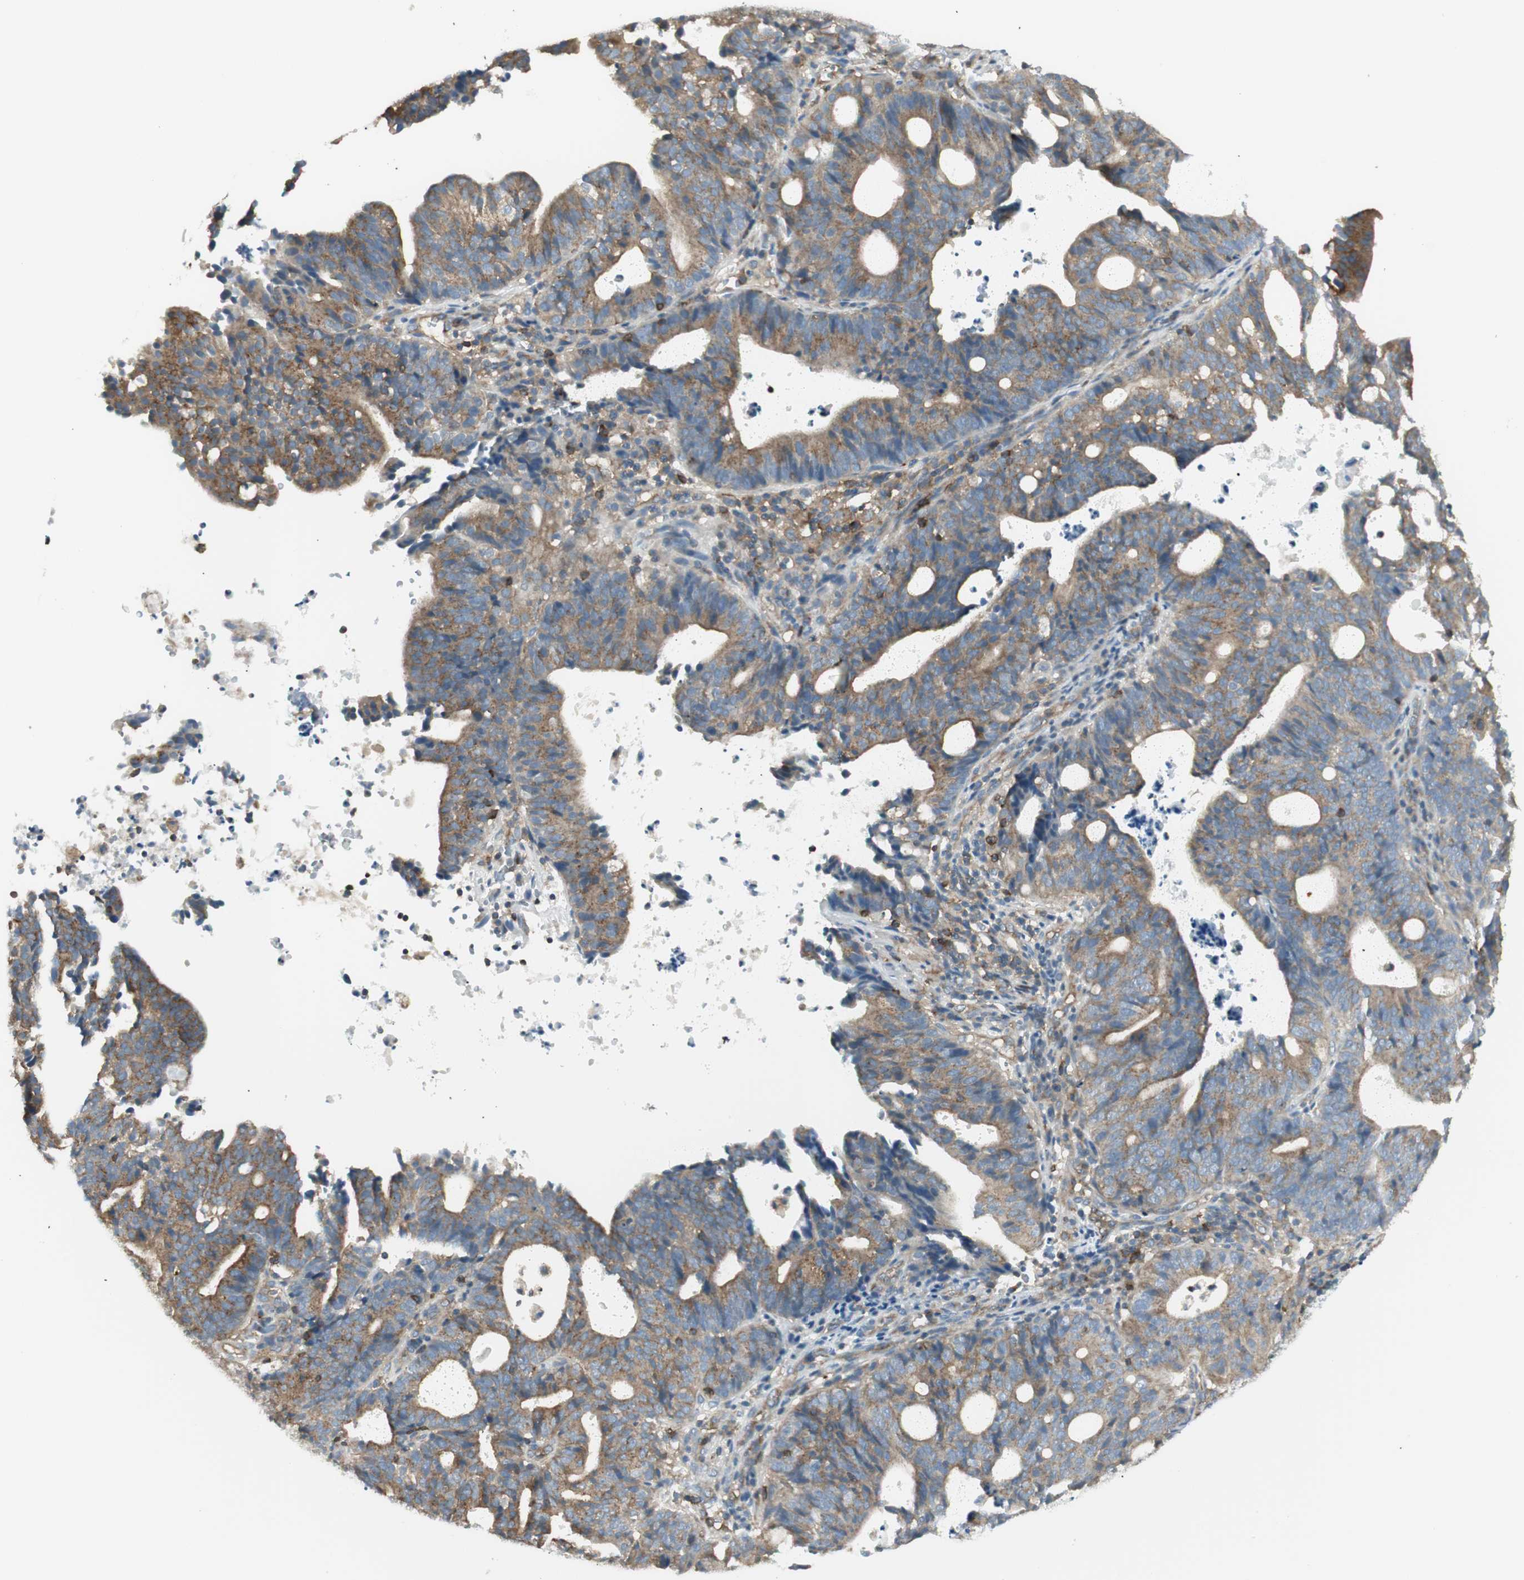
{"staining": {"intensity": "weak", "quantity": ">75%", "location": "cytoplasmic/membranous"}, "tissue": "endometrial cancer", "cell_type": "Tumor cells", "image_type": "cancer", "snomed": [{"axis": "morphology", "description": "Adenocarcinoma, NOS"}, {"axis": "topography", "description": "Uterus"}], "caption": "Protein staining exhibits weak cytoplasmic/membranous staining in approximately >75% of tumor cells in endometrial cancer (adenocarcinoma).", "gene": "AGFG1", "patient": {"sex": "female", "age": 83}}